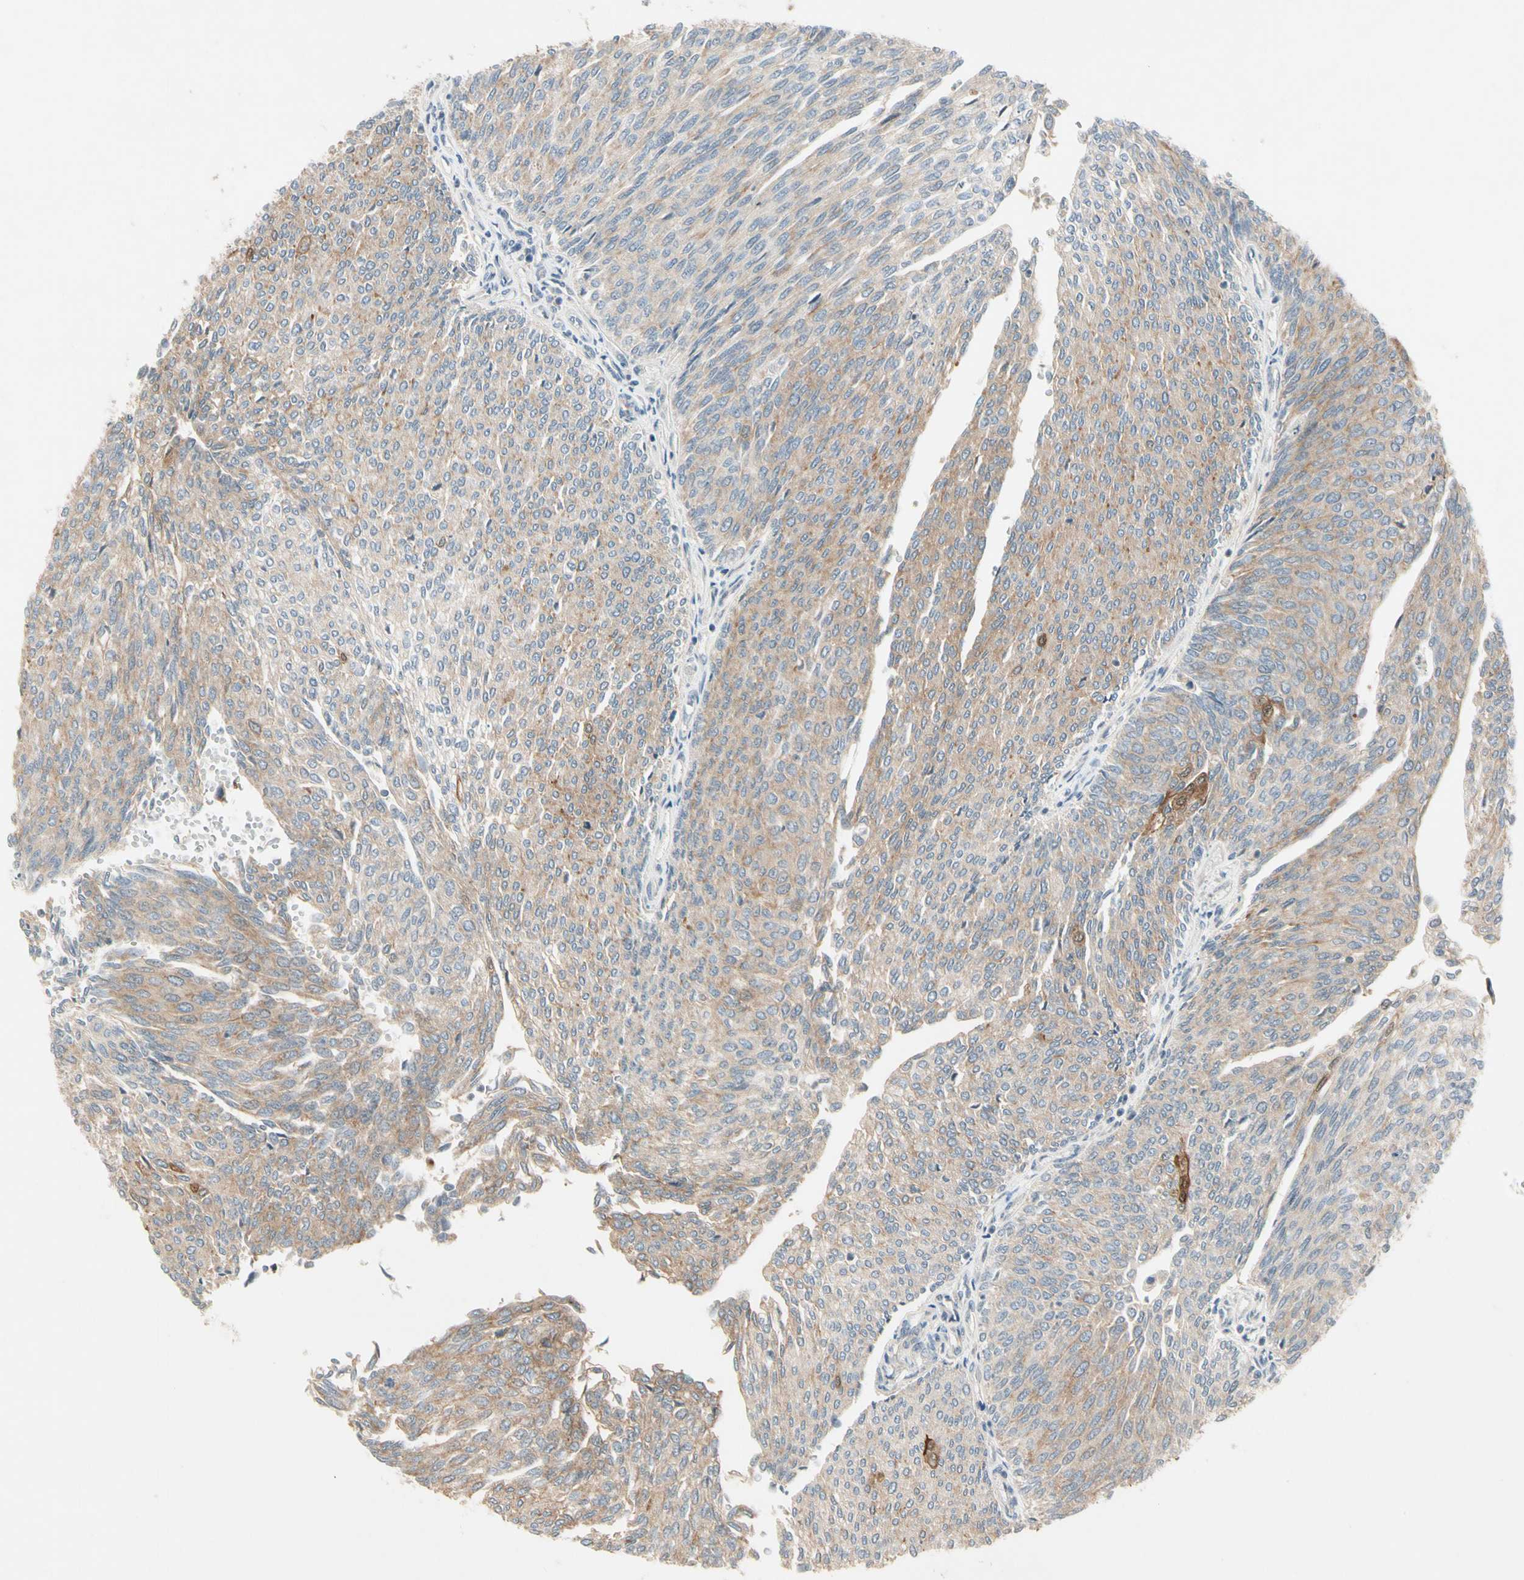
{"staining": {"intensity": "weak", "quantity": ">75%", "location": "cytoplasmic/membranous"}, "tissue": "urothelial cancer", "cell_type": "Tumor cells", "image_type": "cancer", "snomed": [{"axis": "morphology", "description": "Urothelial carcinoma, Low grade"}, {"axis": "topography", "description": "Urinary bladder"}], "caption": "Immunohistochemical staining of urothelial cancer demonstrates low levels of weak cytoplasmic/membranous protein positivity in about >75% of tumor cells. (DAB (3,3'-diaminobenzidine) = brown stain, brightfield microscopy at high magnification).", "gene": "ICAM5", "patient": {"sex": "female", "age": 79}}